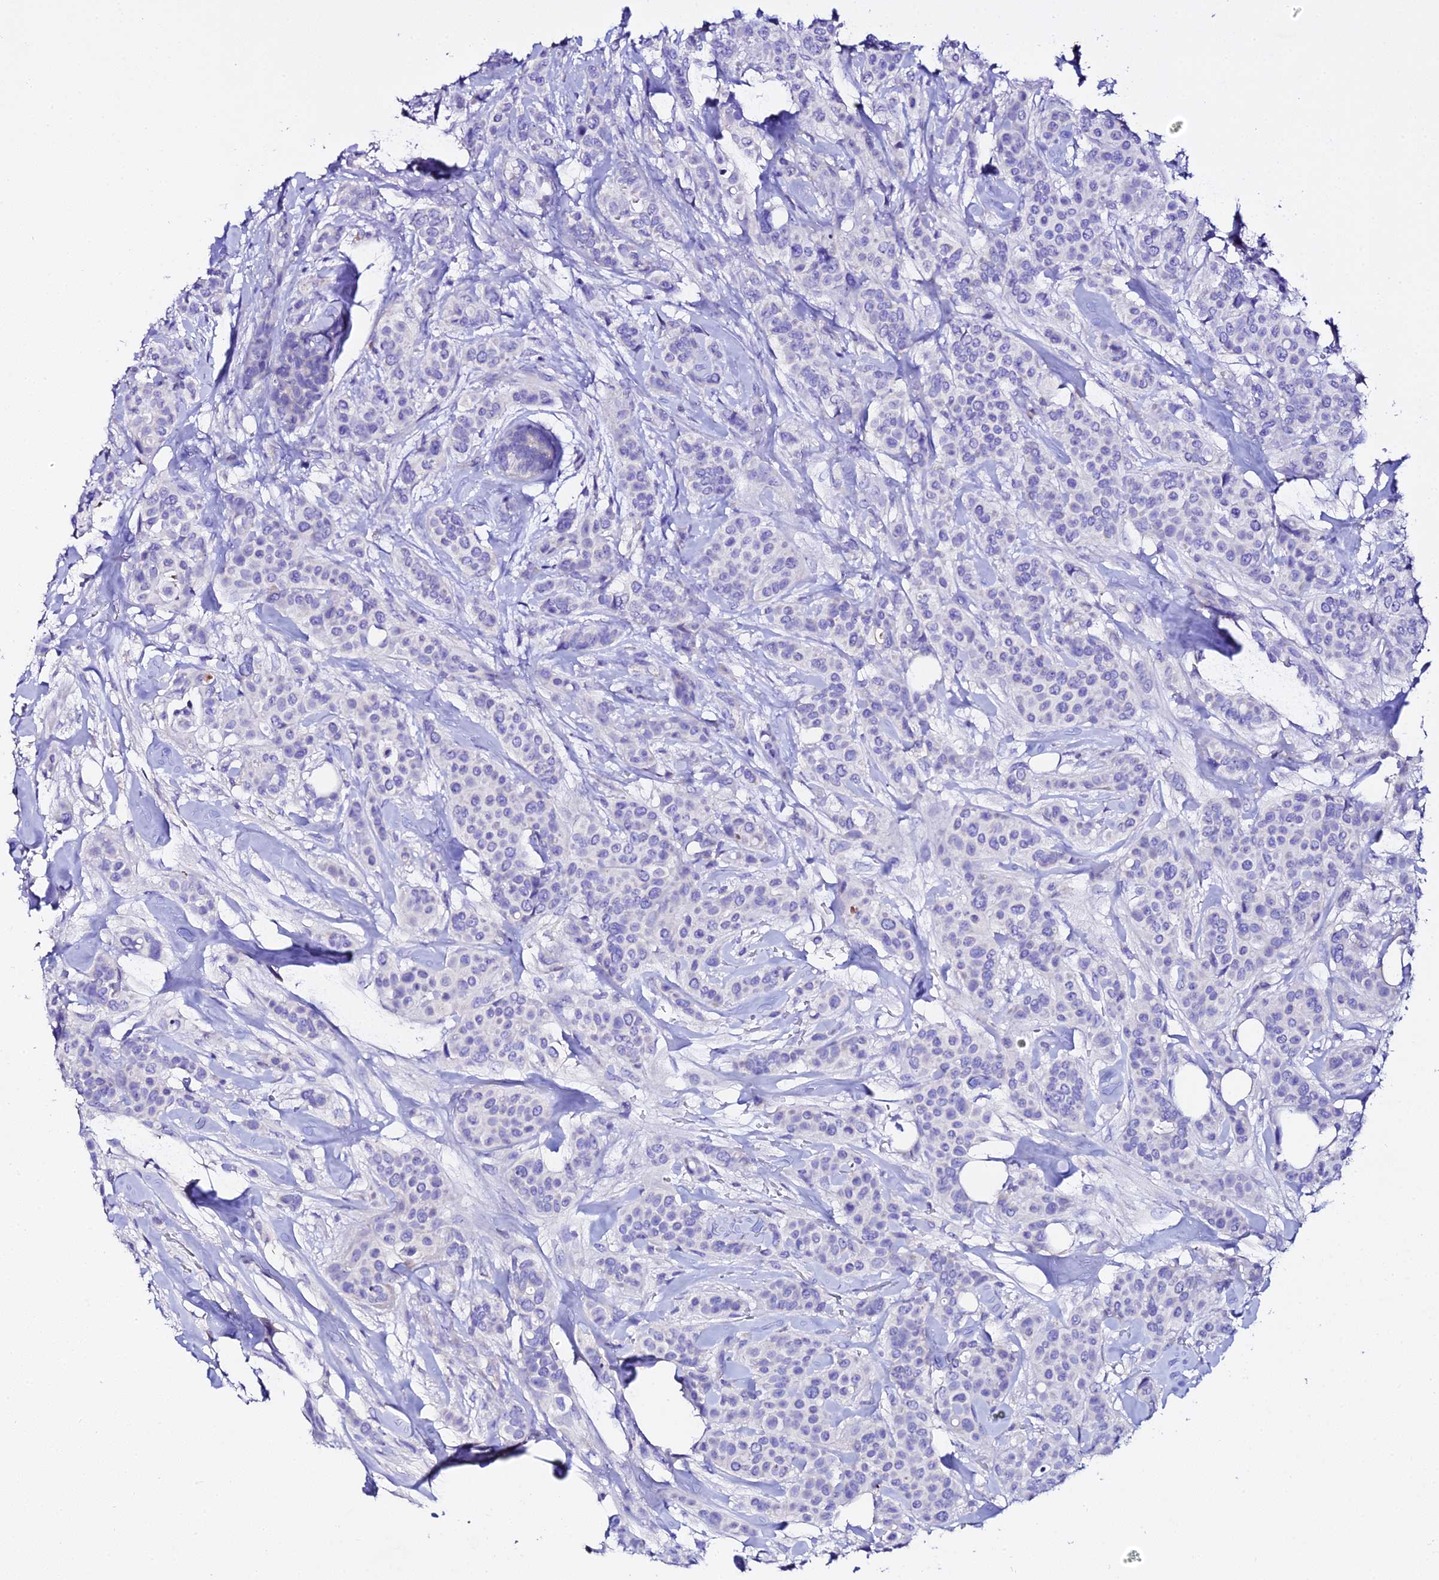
{"staining": {"intensity": "negative", "quantity": "none", "location": "none"}, "tissue": "breast cancer", "cell_type": "Tumor cells", "image_type": "cancer", "snomed": [{"axis": "morphology", "description": "Lobular carcinoma"}, {"axis": "topography", "description": "Breast"}], "caption": "This is a image of IHC staining of breast cancer (lobular carcinoma), which shows no staining in tumor cells. (DAB immunohistochemistry visualized using brightfield microscopy, high magnification).", "gene": "TMEM117", "patient": {"sex": "female", "age": 51}}